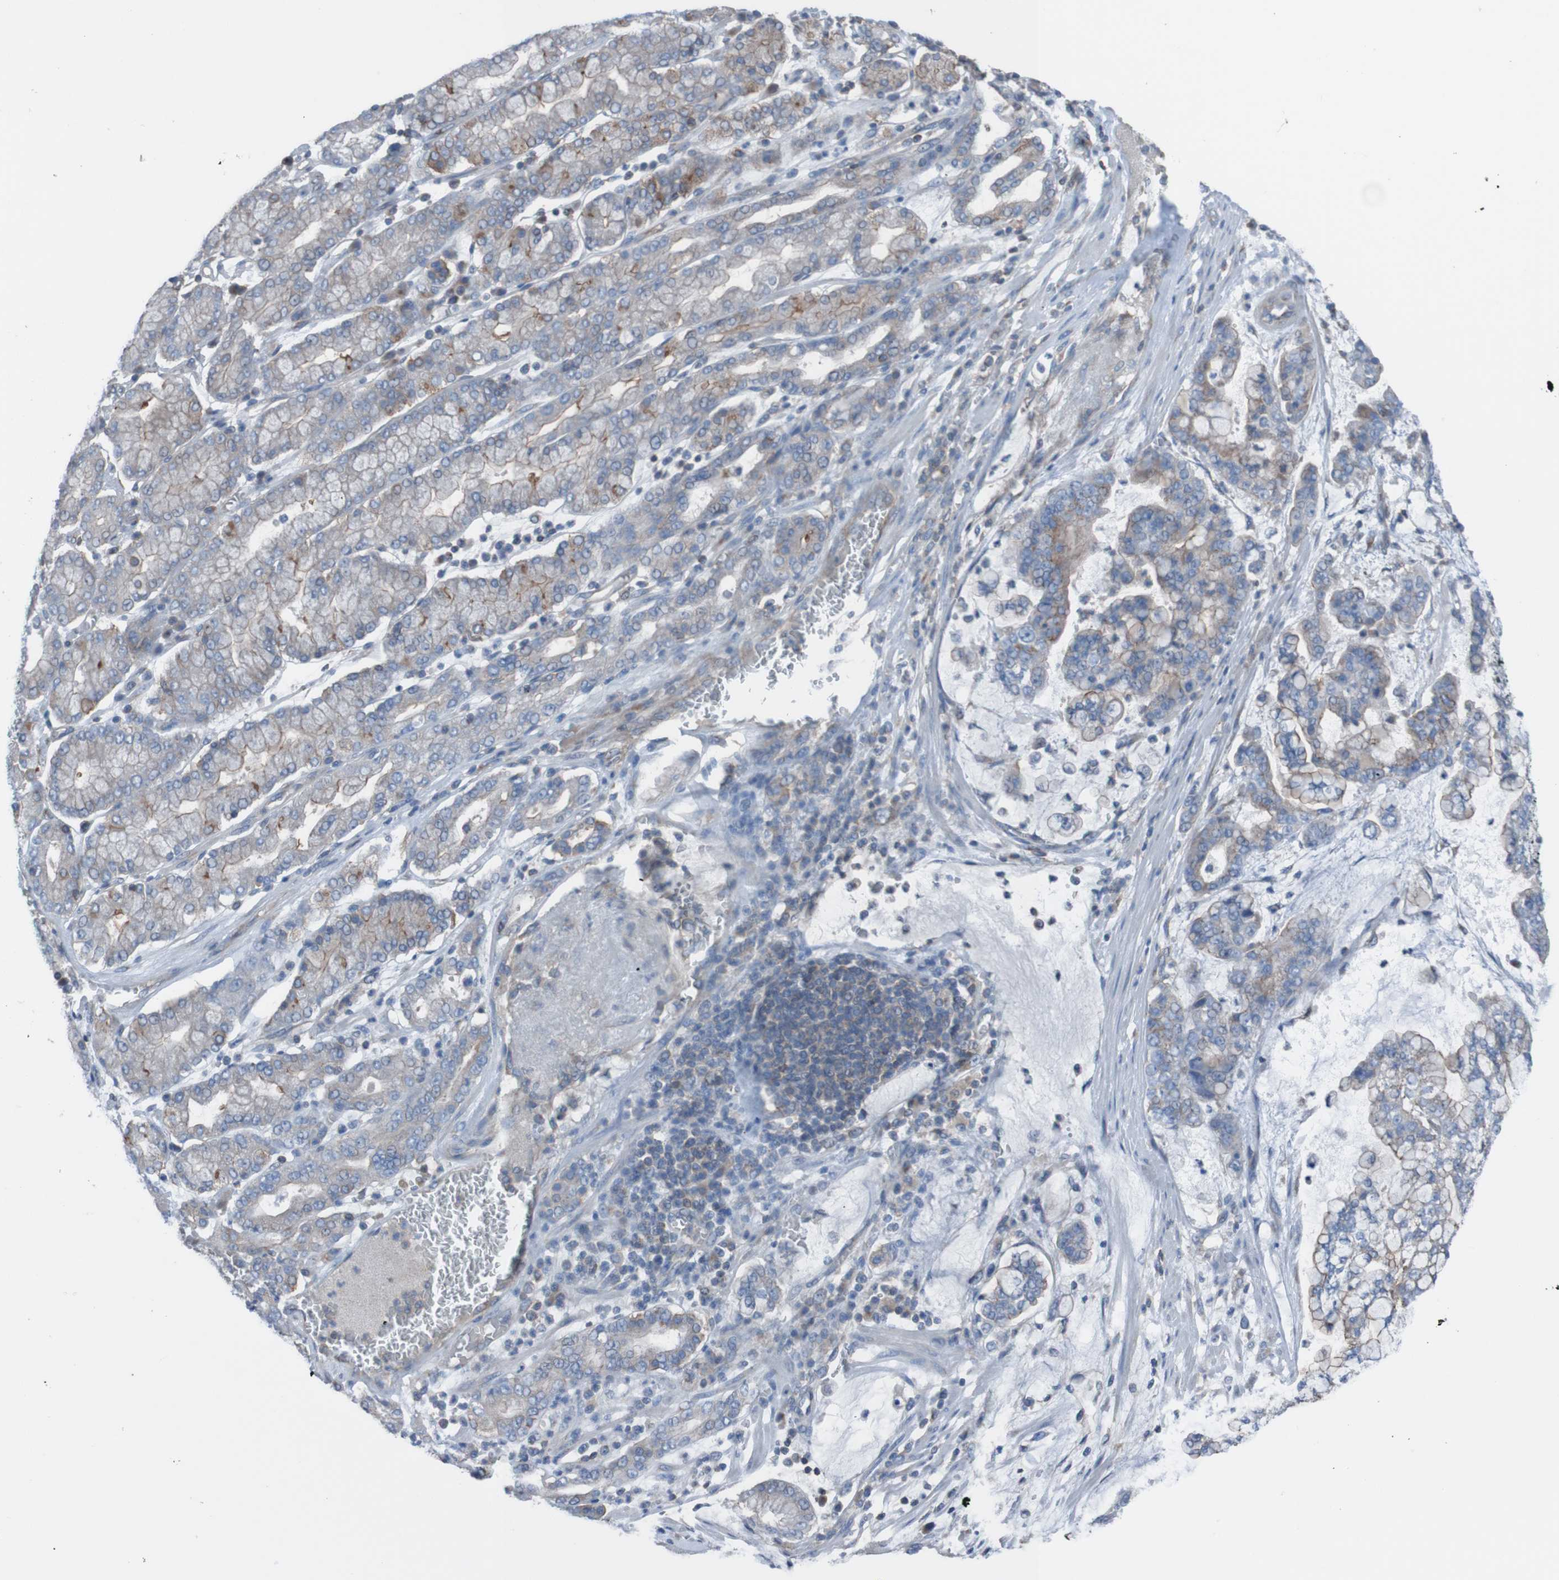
{"staining": {"intensity": "moderate", "quantity": "25%-75%", "location": "cytoplasmic/membranous"}, "tissue": "stomach cancer", "cell_type": "Tumor cells", "image_type": "cancer", "snomed": [{"axis": "morphology", "description": "Normal tissue, NOS"}, {"axis": "morphology", "description": "Adenocarcinoma, NOS"}, {"axis": "topography", "description": "Stomach, upper"}, {"axis": "topography", "description": "Stomach"}], "caption": "This photomicrograph reveals IHC staining of stomach adenocarcinoma, with medium moderate cytoplasmic/membranous positivity in about 25%-75% of tumor cells.", "gene": "MINAR1", "patient": {"sex": "male", "age": 76}}